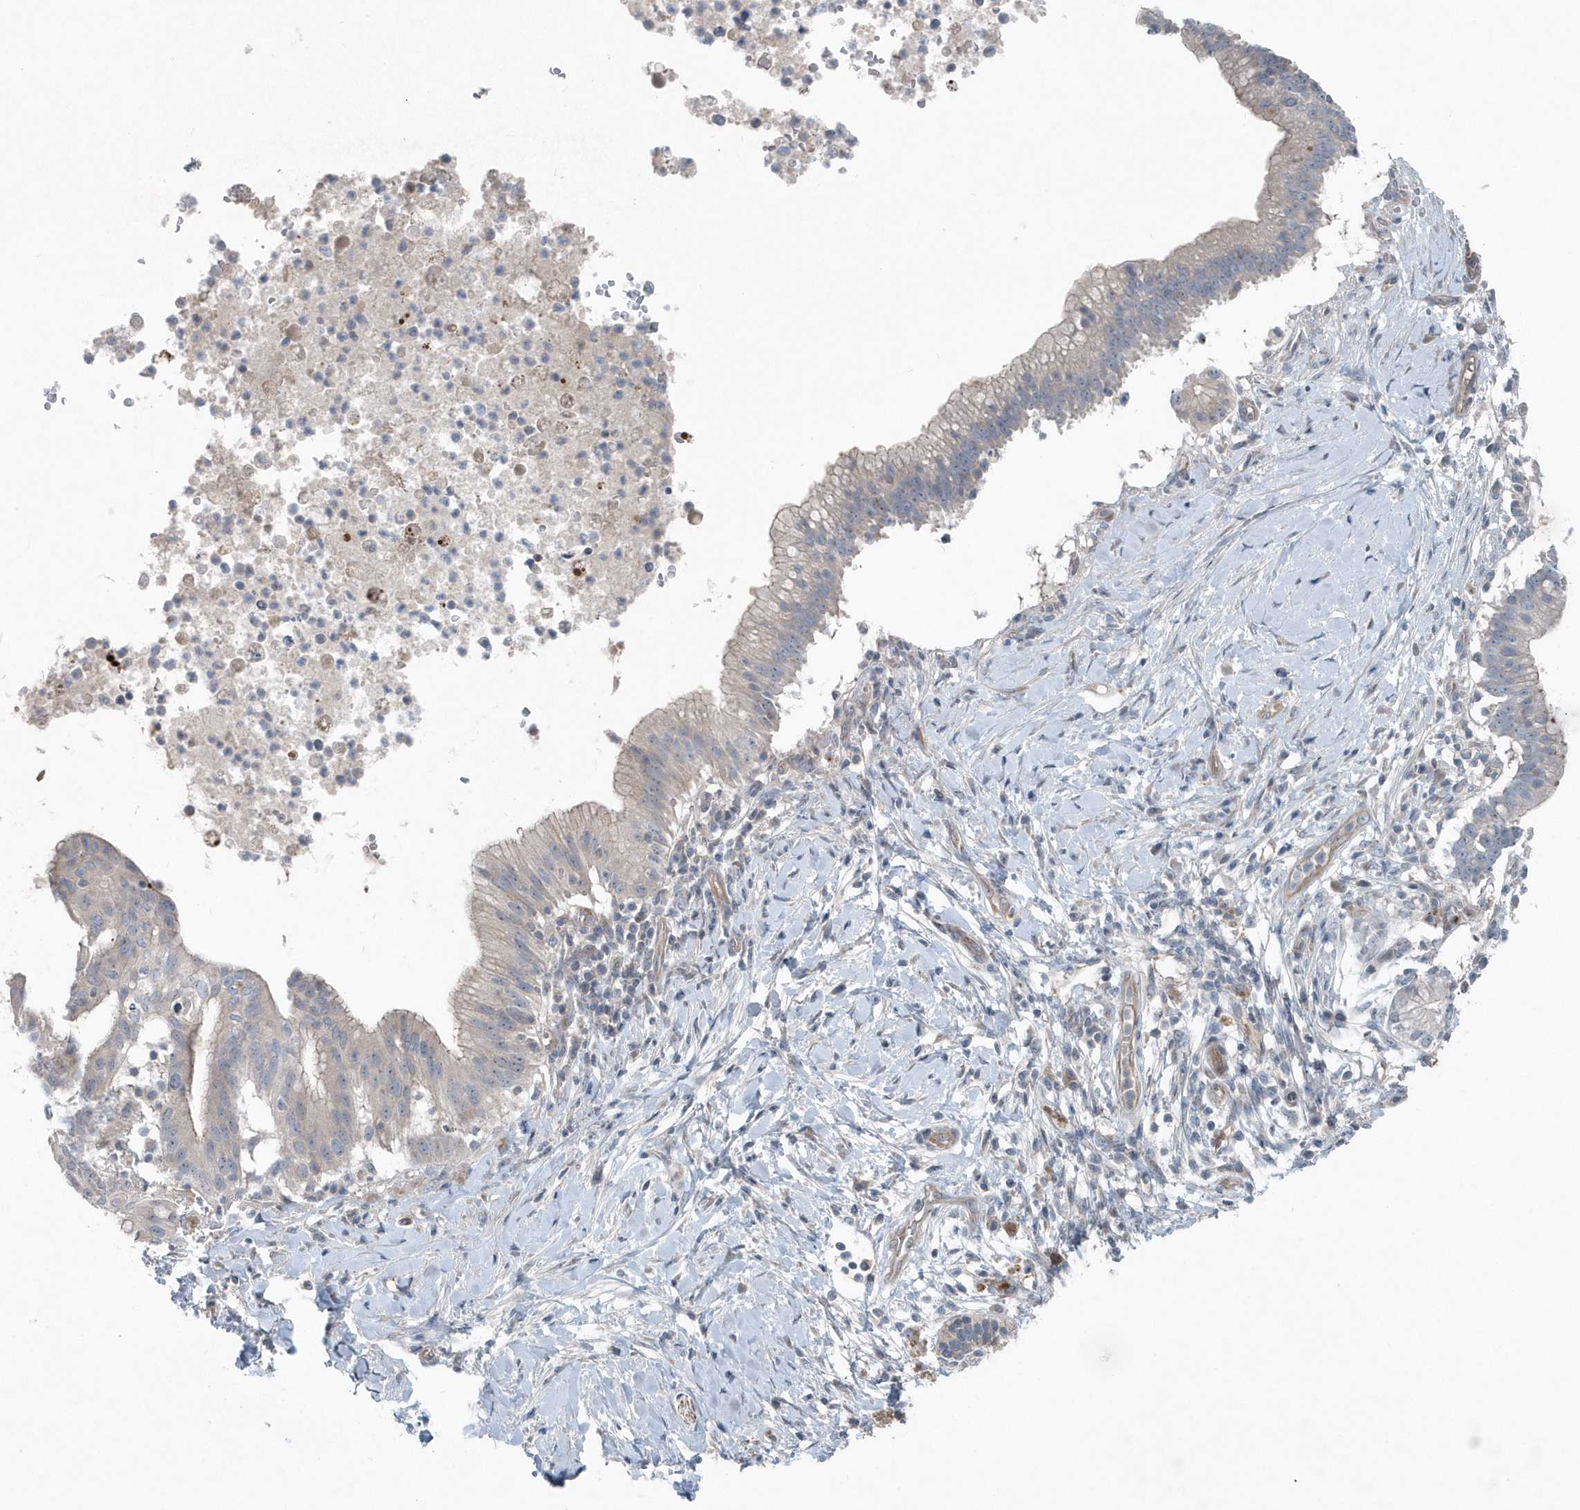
{"staining": {"intensity": "negative", "quantity": "none", "location": "none"}, "tissue": "pancreatic cancer", "cell_type": "Tumor cells", "image_type": "cancer", "snomed": [{"axis": "morphology", "description": "Adenocarcinoma, NOS"}, {"axis": "topography", "description": "Pancreas"}], "caption": "Adenocarcinoma (pancreatic) was stained to show a protein in brown. There is no significant positivity in tumor cells.", "gene": "MCC", "patient": {"sex": "male", "age": 68}}